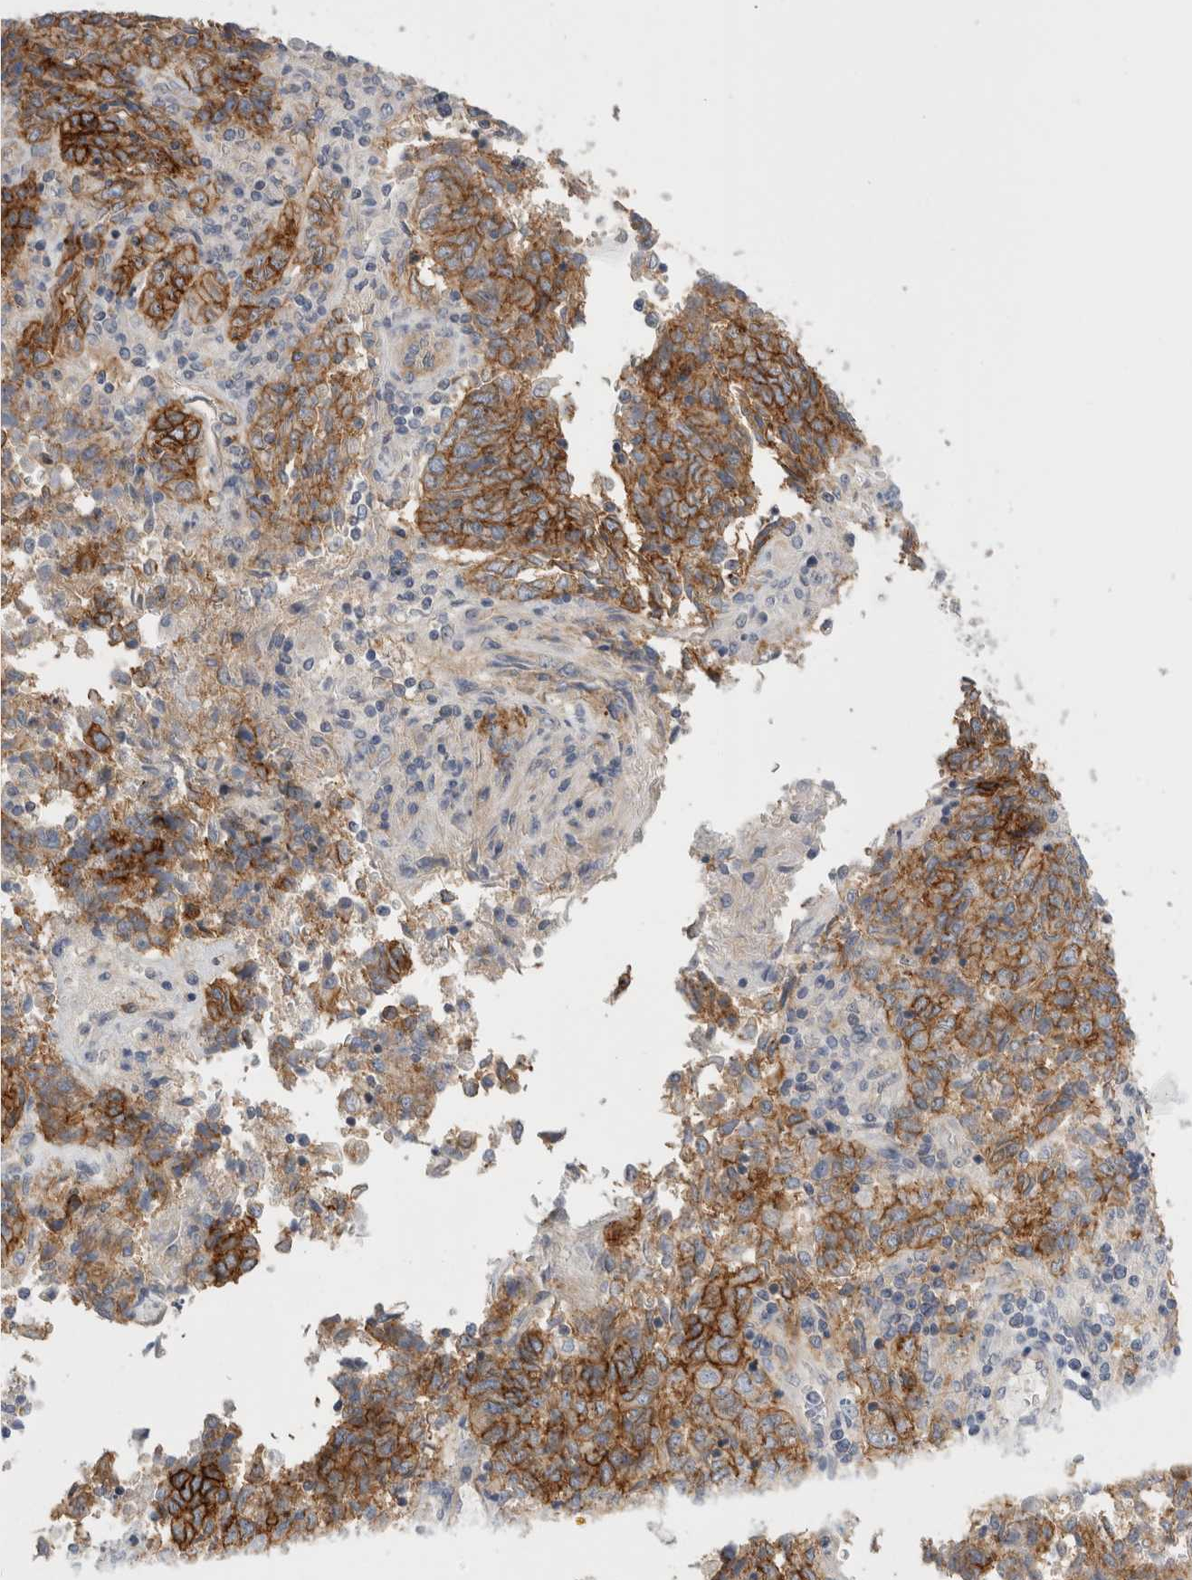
{"staining": {"intensity": "moderate", "quantity": ">75%", "location": "cytoplasmic/membranous"}, "tissue": "endometrial cancer", "cell_type": "Tumor cells", "image_type": "cancer", "snomed": [{"axis": "morphology", "description": "Adenocarcinoma, NOS"}, {"axis": "topography", "description": "Endometrium"}], "caption": "IHC staining of endometrial cancer (adenocarcinoma), which exhibits medium levels of moderate cytoplasmic/membranous positivity in about >75% of tumor cells indicating moderate cytoplasmic/membranous protein staining. The staining was performed using DAB (3,3'-diaminobenzidine) (brown) for protein detection and nuclei were counterstained in hematoxylin (blue).", "gene": "VANGL1", "patient": {"sex": "female", "age": 80}}